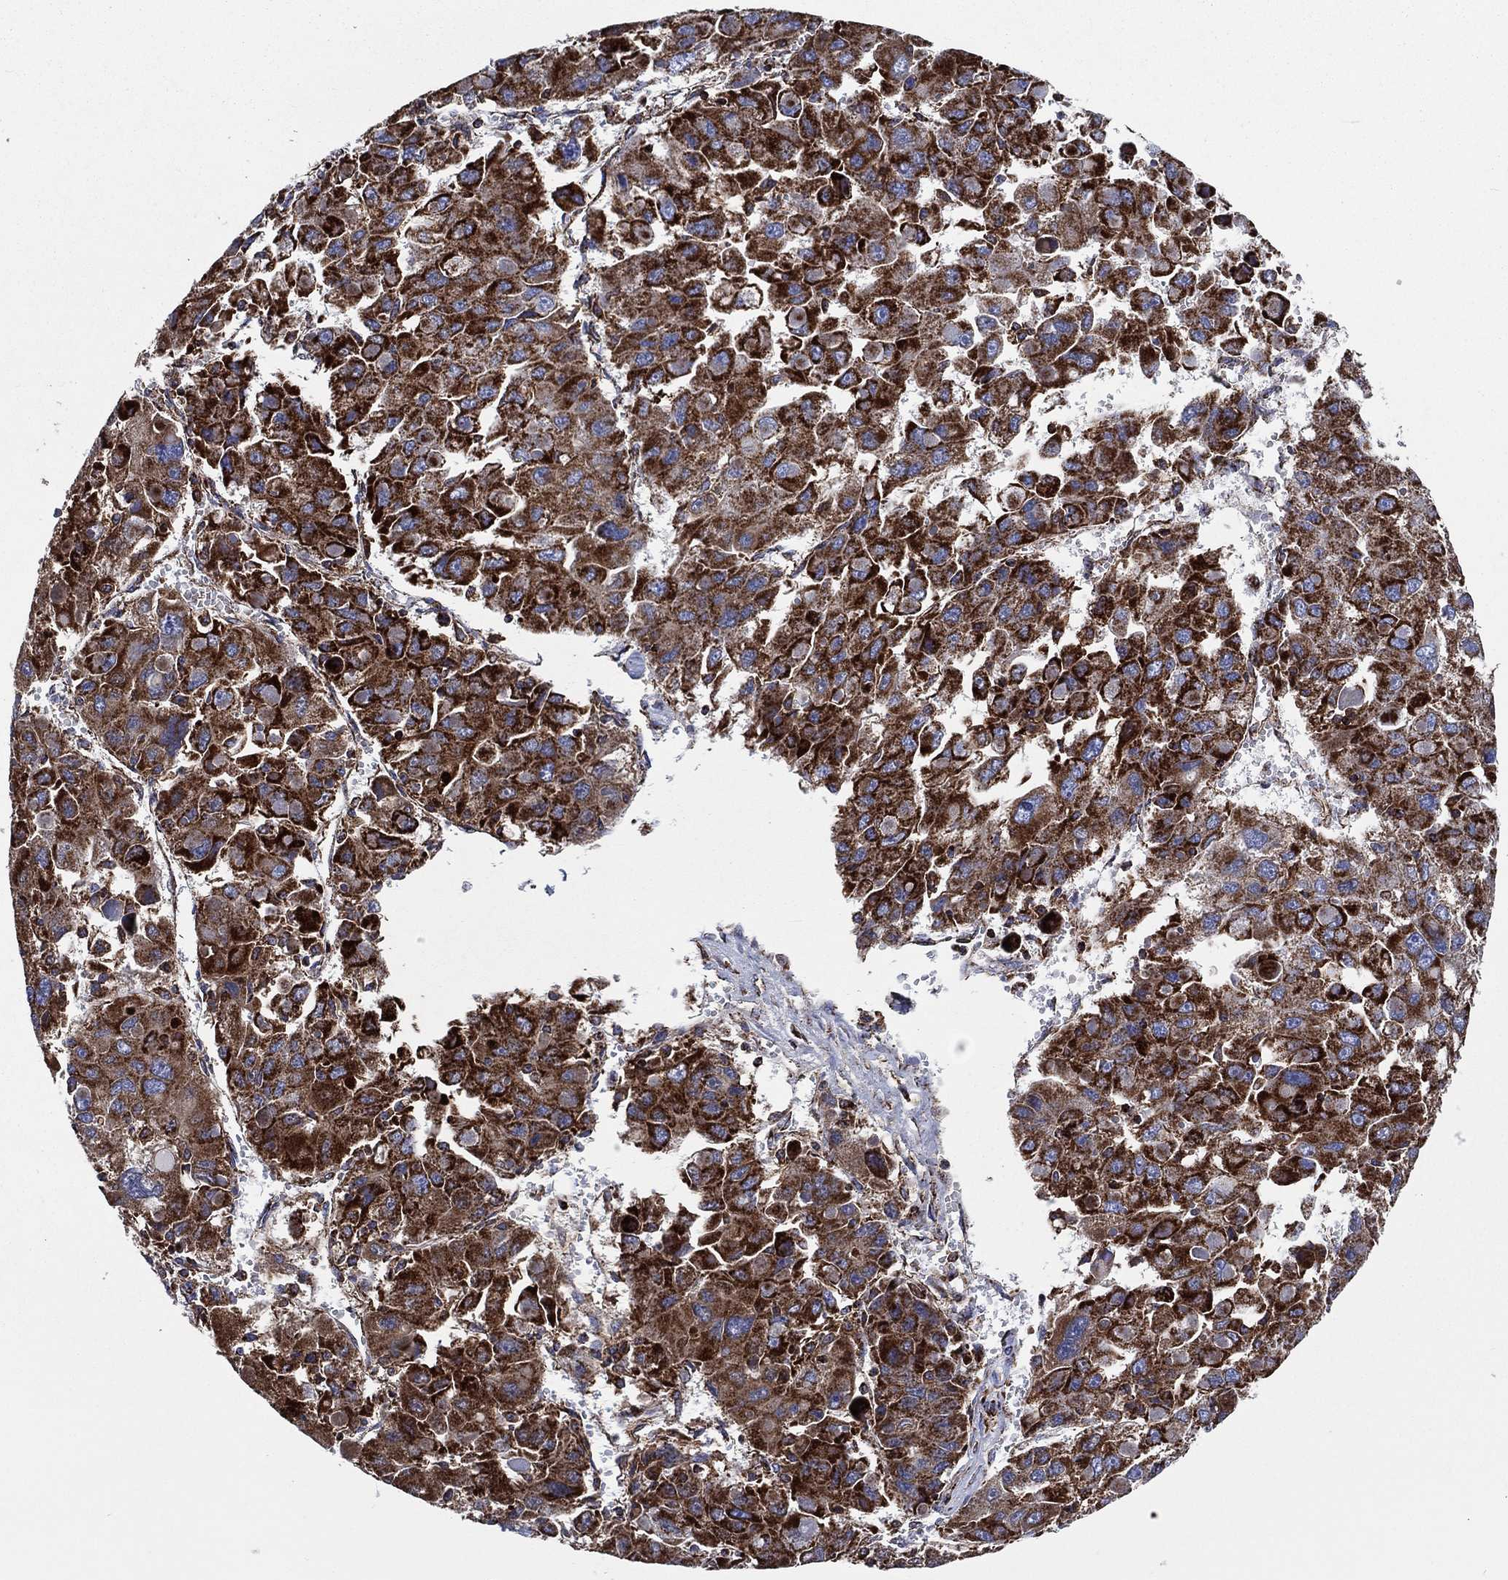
{"staining": {"intensity": "strong", "quantity": ">75%", "location": "cytoplasmic/membranous"}, "tissue": "liver cancer", "cell_type": "Tumor cells", "image_type": "cancer", "snomed": [{"axis": "morphology", "description": "Carcinoma, Hepatocellular, NOS"}, {"axis": "topography", "description": "Liver"}], "caption": "Strong cytoplasmic/membranous staining for a protein is present in approximately >75% of tumor cells of hepatocellular carcinoma (liver) using immunohistochemistry (IHC).", "gene": "ANKRD37", "patient": {"sex": "female", "age": 41}}